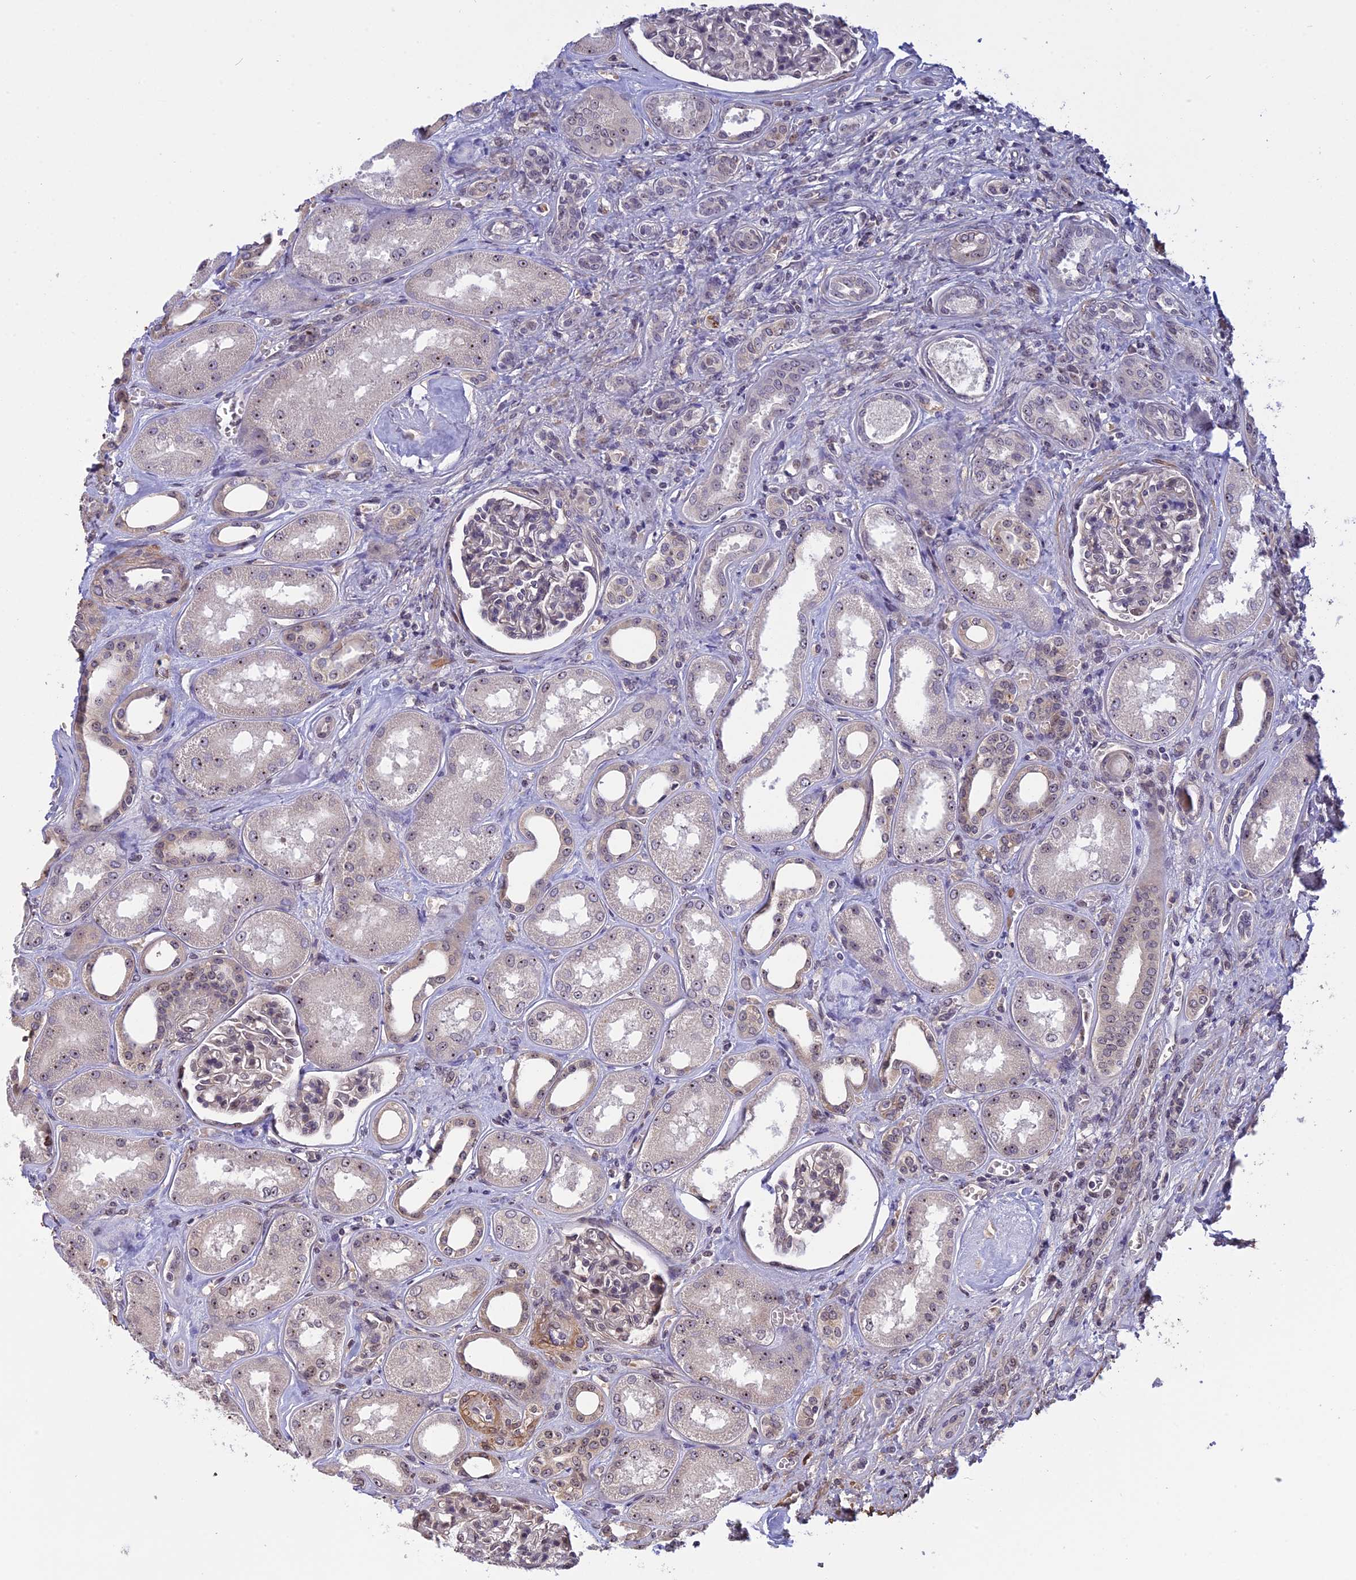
{"staining": {"intensity": "weak", "quantity": "<25%", "location": "nuclear"}, "tissue": "kidney", "cell_type": "Cells in glomeruli", "image_type": "normal", "snomed": [{"axis": "morphology", "description": "Normal tissue, NOS"}, {"axis": "morphology", "description": "Adenocarcinoma, NOS"}, {"axis": "topography", "description": "Kidney"}], "caption": "This is an IHC histopathology image of benign kidney. There is no expression in cells in glomeruli.", "gene": "MGA", "patient": {"sex": "female", "age": 68}}